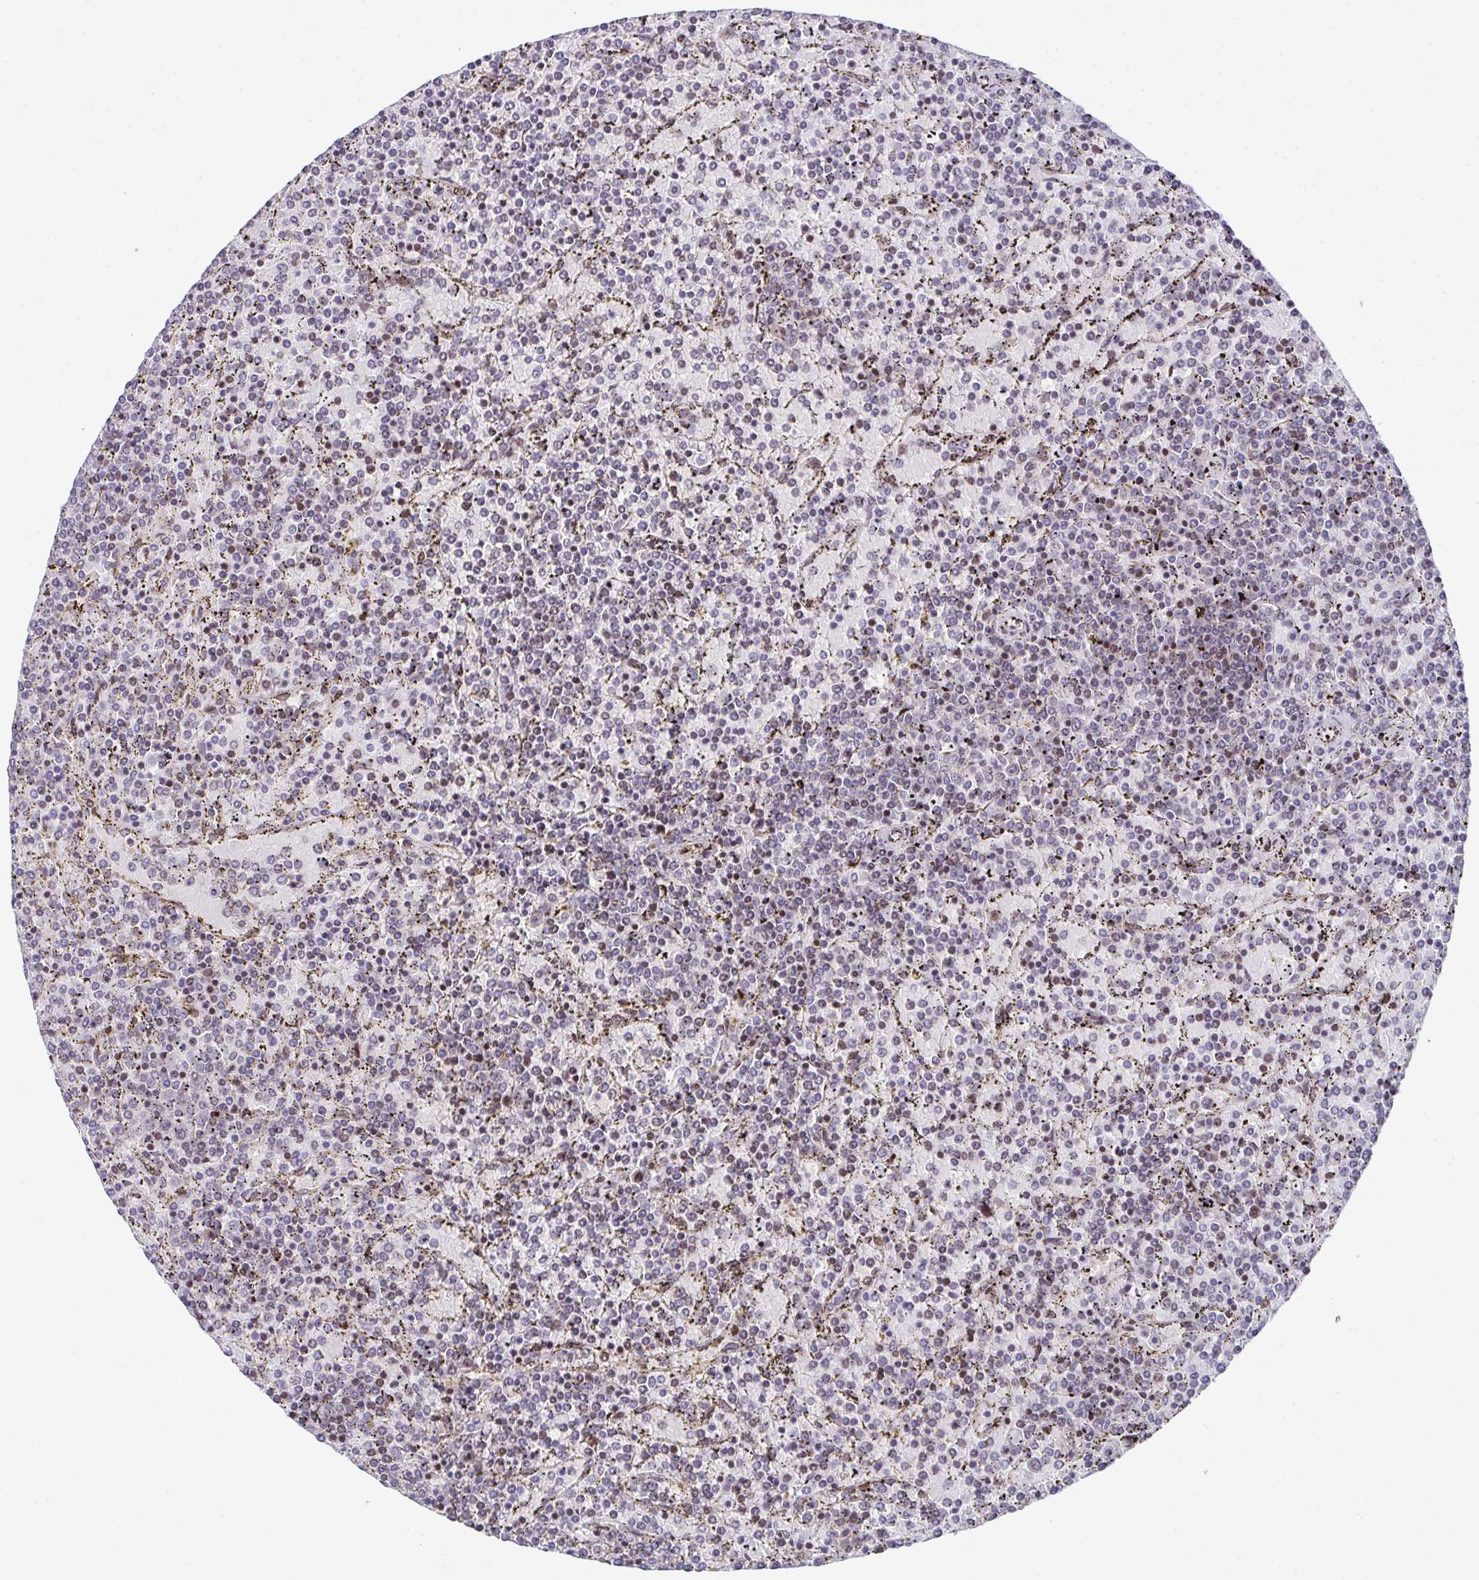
{"staining": {"intensity": "negative", "quantity": "none", "location": "none"}, "tissue": "lymphoma", "cell_type": "Tumor cells", "image_type": "cancer", "snomed": [{"axis": "morphology", "description": "Malignant lymphoma, non-Hodgkin's type, Low grade"}, {"axis": "topography", "description": "Spleen"}], "caption": "Tumor cells show no significant expression in low-grade malignant lymphoma, non-Hodgkin's type.", "gene": "DNAJB1", "patient": {"sex": "female", "age": 77}}